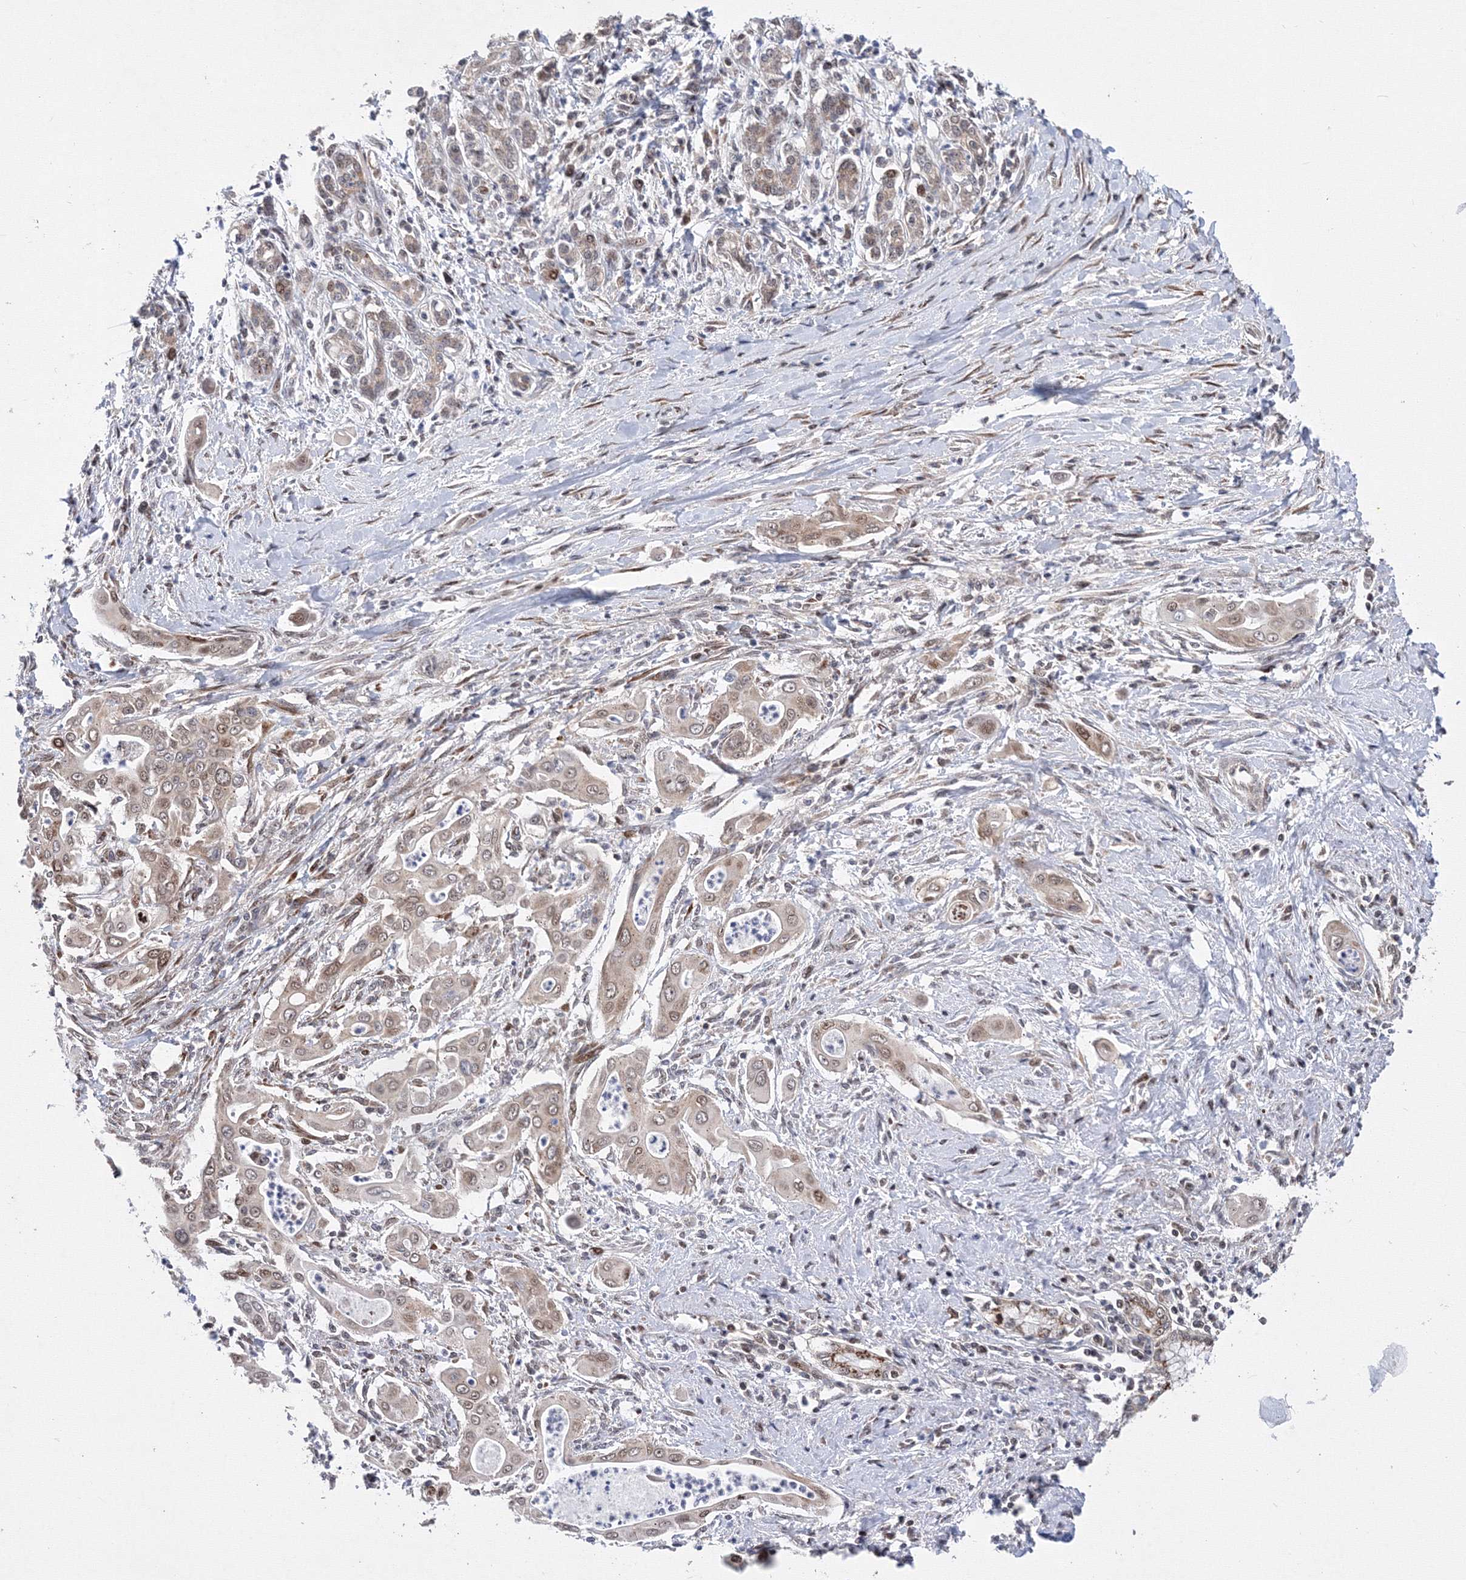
{"staining": {"intensity": "moderate", "quantity": ">75%", "location": "cytoplasmic/membranous,nuclear"}, "tissue": "pancreatic cancer", "cell_type": "Tumor cells", "image_type": "cancer", "snomed": [{"axis": "morphology", "description": "Adenocarcinoma, NOS"}, {"axis": "topography", "description": "Pancreas"}], "caption": "DAB immunohistochemical staining of adenocarcinoma (pancreatic) reveals moderate cytoplasmic/membranous and nuclear protein expression in approximately >75% of tumor cells.", "gene": "GPN1", "patient": {"sex": "male", "age": 58}}